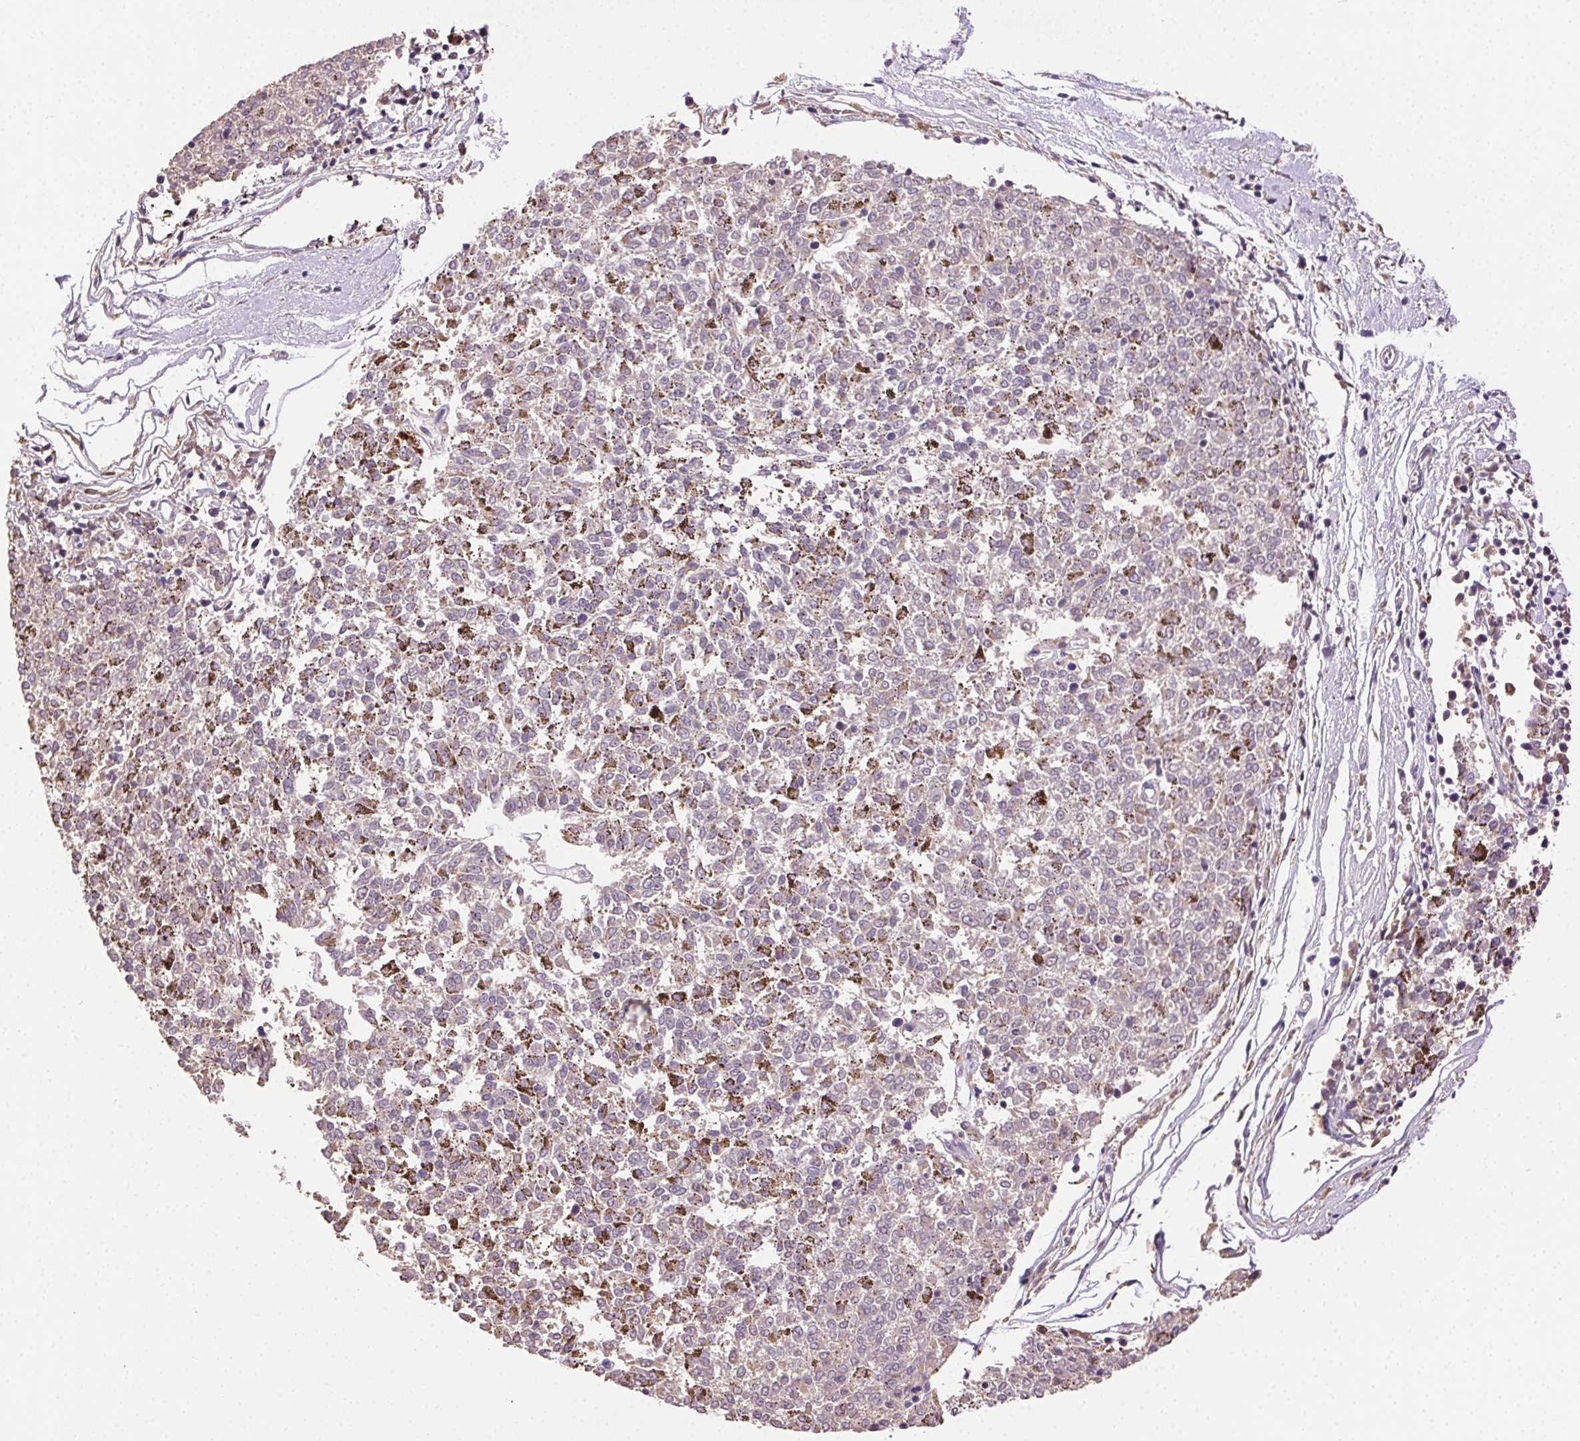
{"staining": {"intensity": "moderate", "quantity": "25%-75%", "location": "cytoplasmic/membranous"}, "tissue": "melanoma", "cell_type": "Tumor cells", "image_type": "cancer", "snomed": [{"axis": "morphology", "description": "Malignant melanoma, NOS"}, {"axis": "topography", "description": "Skin"}], "caption": "Tumor cells exhibit medium levels of moderate cytoplasmic/membranous staining in about 25%-75% of cells in human malignant melanoma.", "gene": "BPIFB2", "patient": {"sex": "female", "age": 72}}